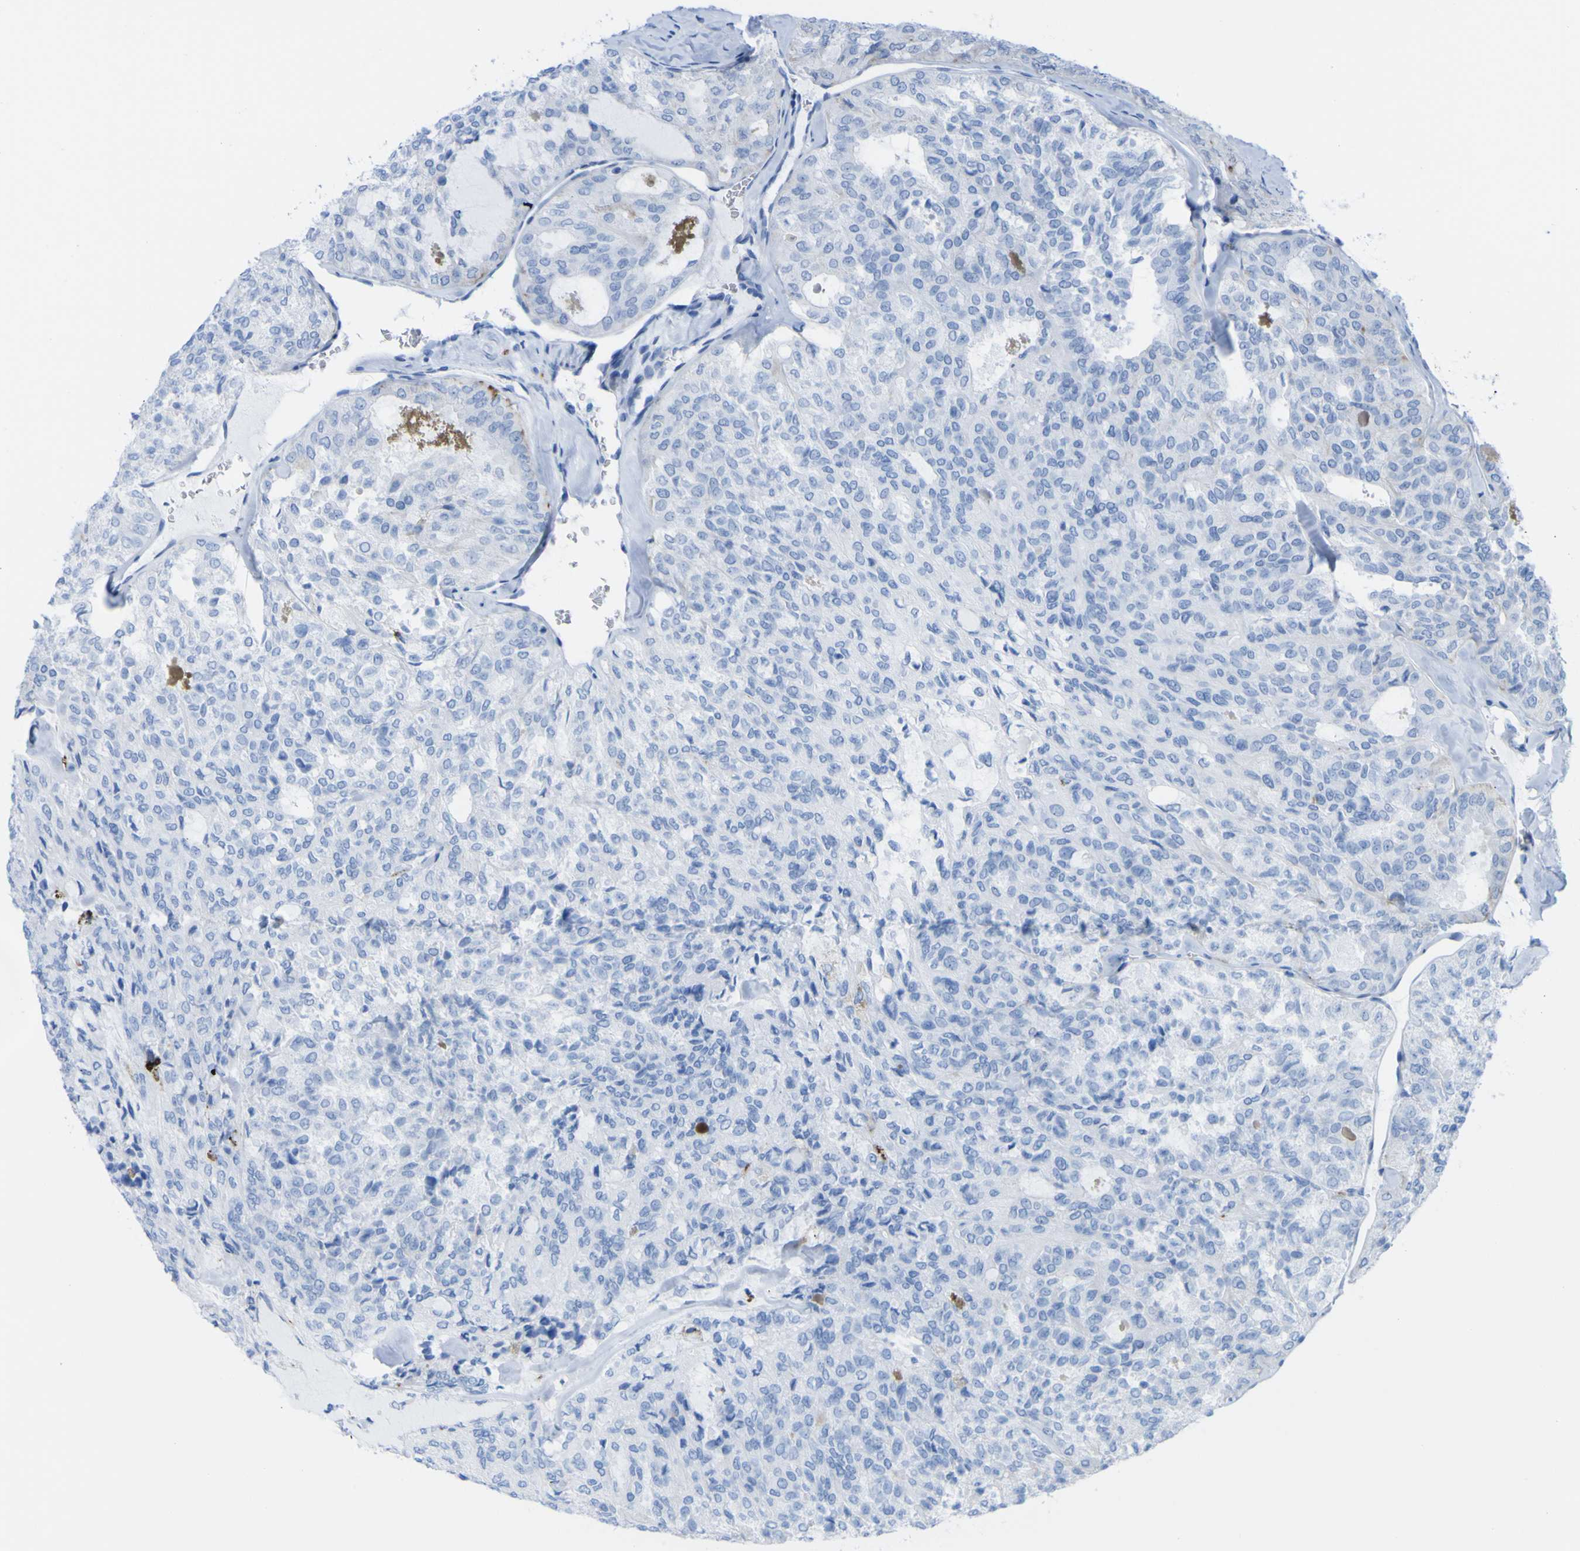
{"staining": {"intensity": "negative", "quantity": "none", "location": "none"}, "tissue": "thyroid cancer", "cell_type": "Tumor cells", "image_type": "cancer", "snomed": [{"axis": "morphology", "description": "Follicular adenoma carcinoma, NOS"}, {"axis": "topography", "description": "Thyroid gland"}], "caption": "Human follicular adenoma carcinoma (thyroid) stained for a protein using immunohistochemistry reveals no positivity in tumor cells.", "gene": "PLD3", "patient": {"sex": "male", "age": 75}}